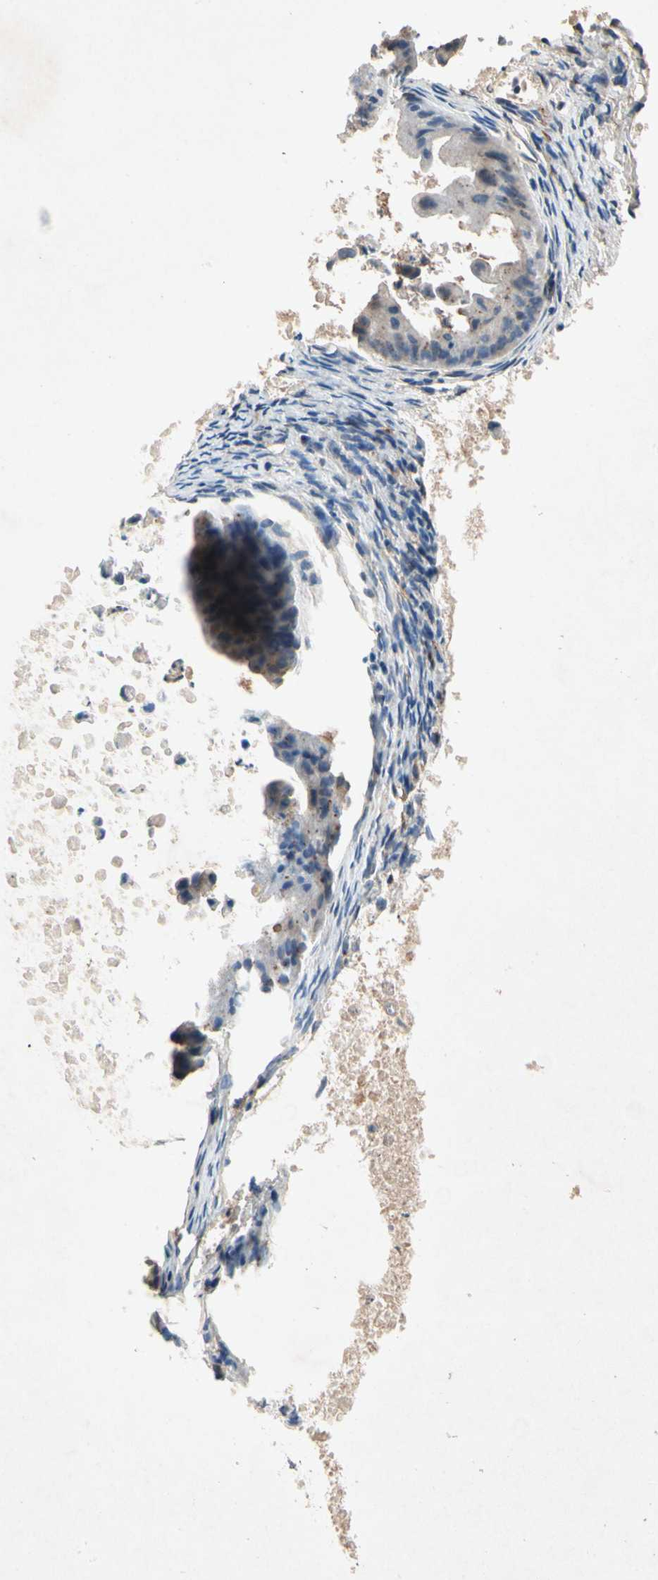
{"staining": {"intensity": "negative", "quantity": "none", "location": "none"}, "tissue": "ovarian cancer", "cell_type": "Tumor cells", "image_type": "cancer", "snomed": [{"axis": "morphology", "description": "Cystadenocarcinoma, mucinous, NOS"}, {"axis": "topography", "description": "Ovary"}], "caption": "Ovarian mucinous cystadenocarcinoma stained for a protein using immunohistochemistry (IHC) reveals no expression tumor cells.", "gene": "IL1RL1", "patient": {"sex": "female", "age": 37}}